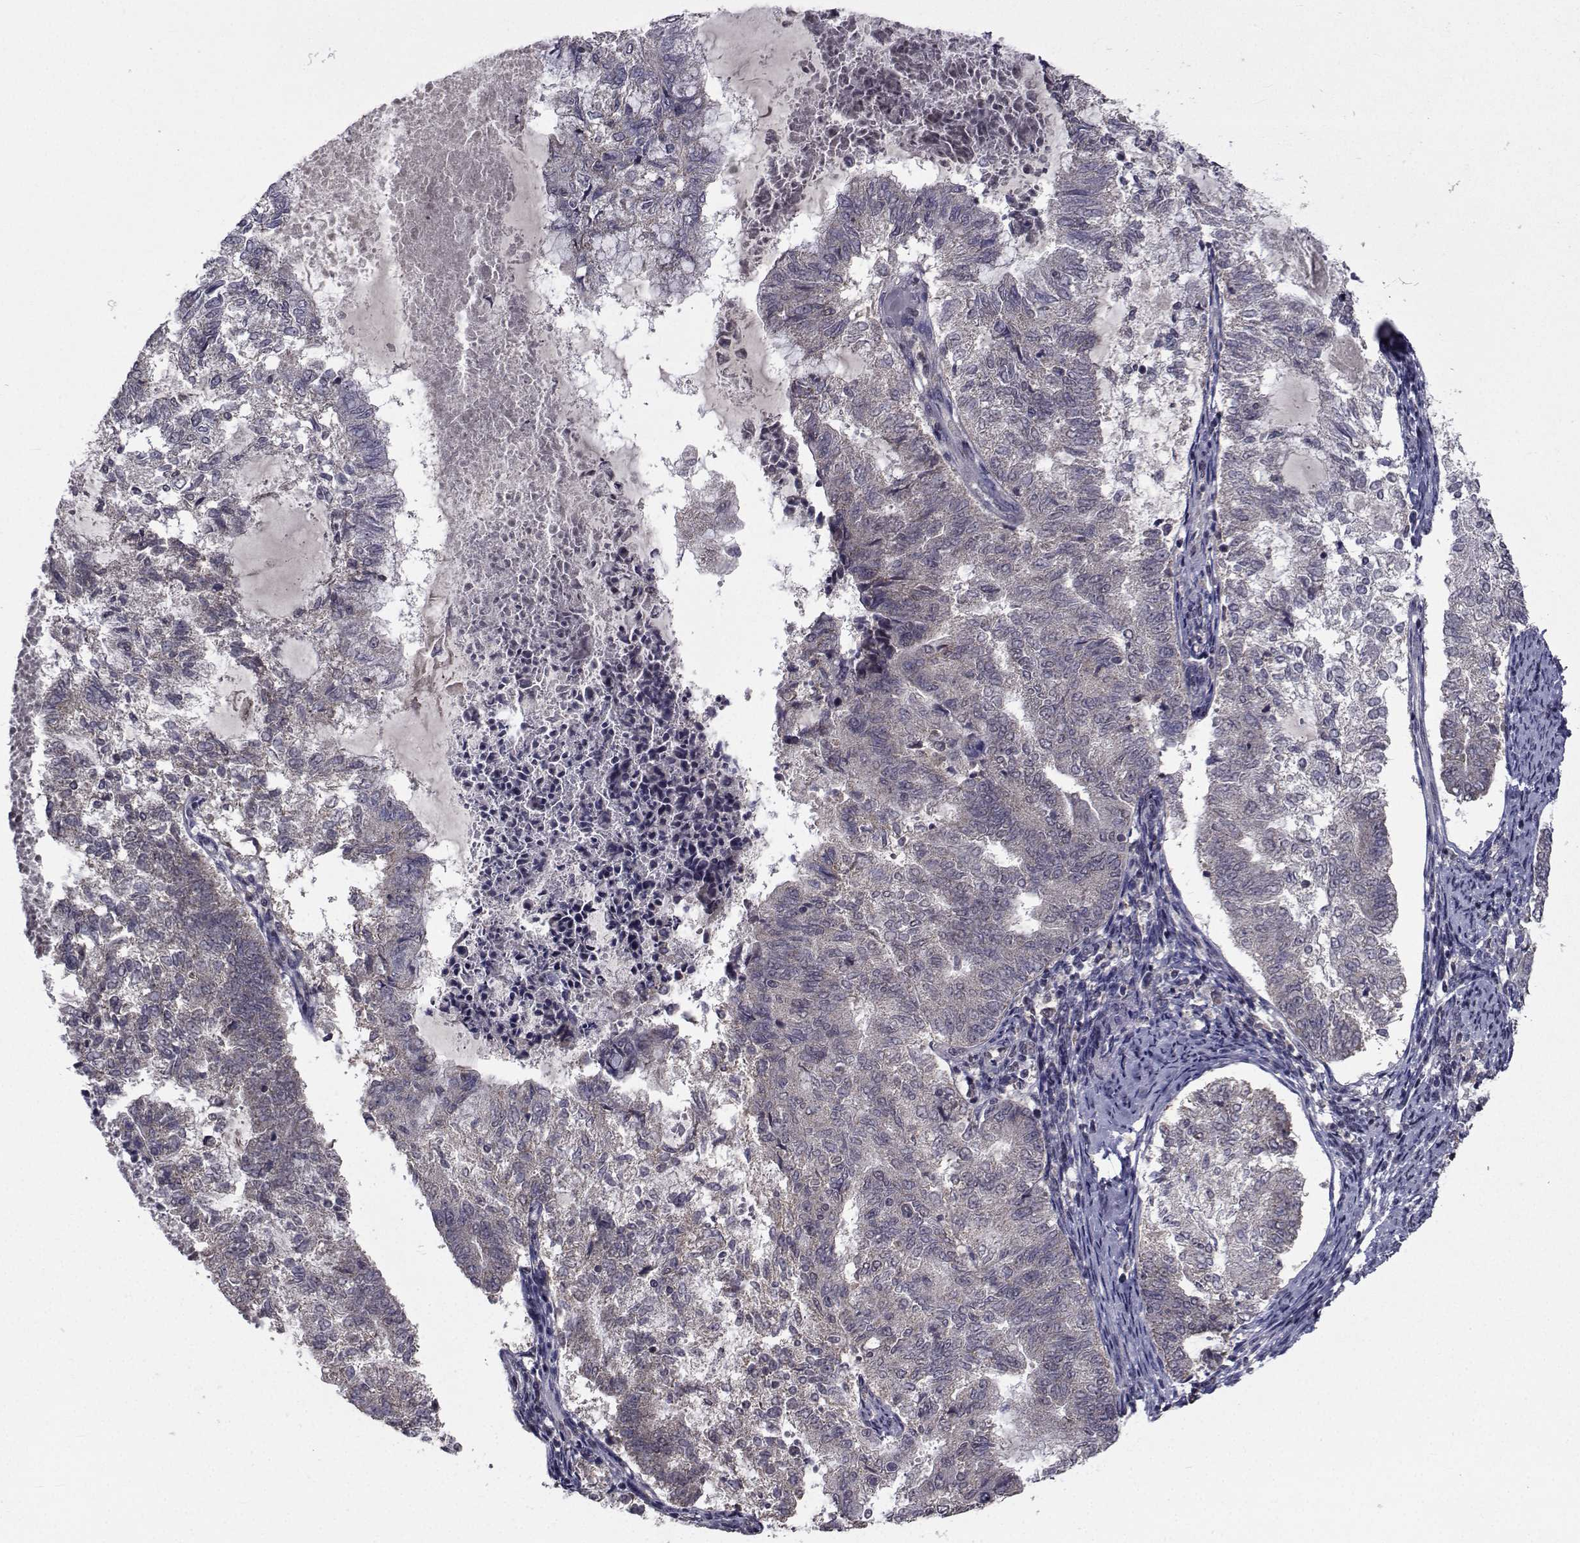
{"staining": {"intensity": "weak", "quantity": "<25%", "location": "cytoplasmic/membranous"}, "tissue": "endometrial cancer", "cell_type": "Tumor cells", "image_type": "cancer", "snomed": [{"axis": "morphology", "description": "Adenocarcinoma, NOS"}, {"axis": "topography", "description": "Endometrium"}], "caption": "DAB immunohistochemical staining of human endometrial cancer (adenocarcinoma) reveals no significant positivity in tumor cells. (DAB (3,3'-diaminobenzidine) immunohistochemistry with hematoxylin counter stain).", "gene": "CYP2S1", "patient": {"sex": "female", "age": 65}}